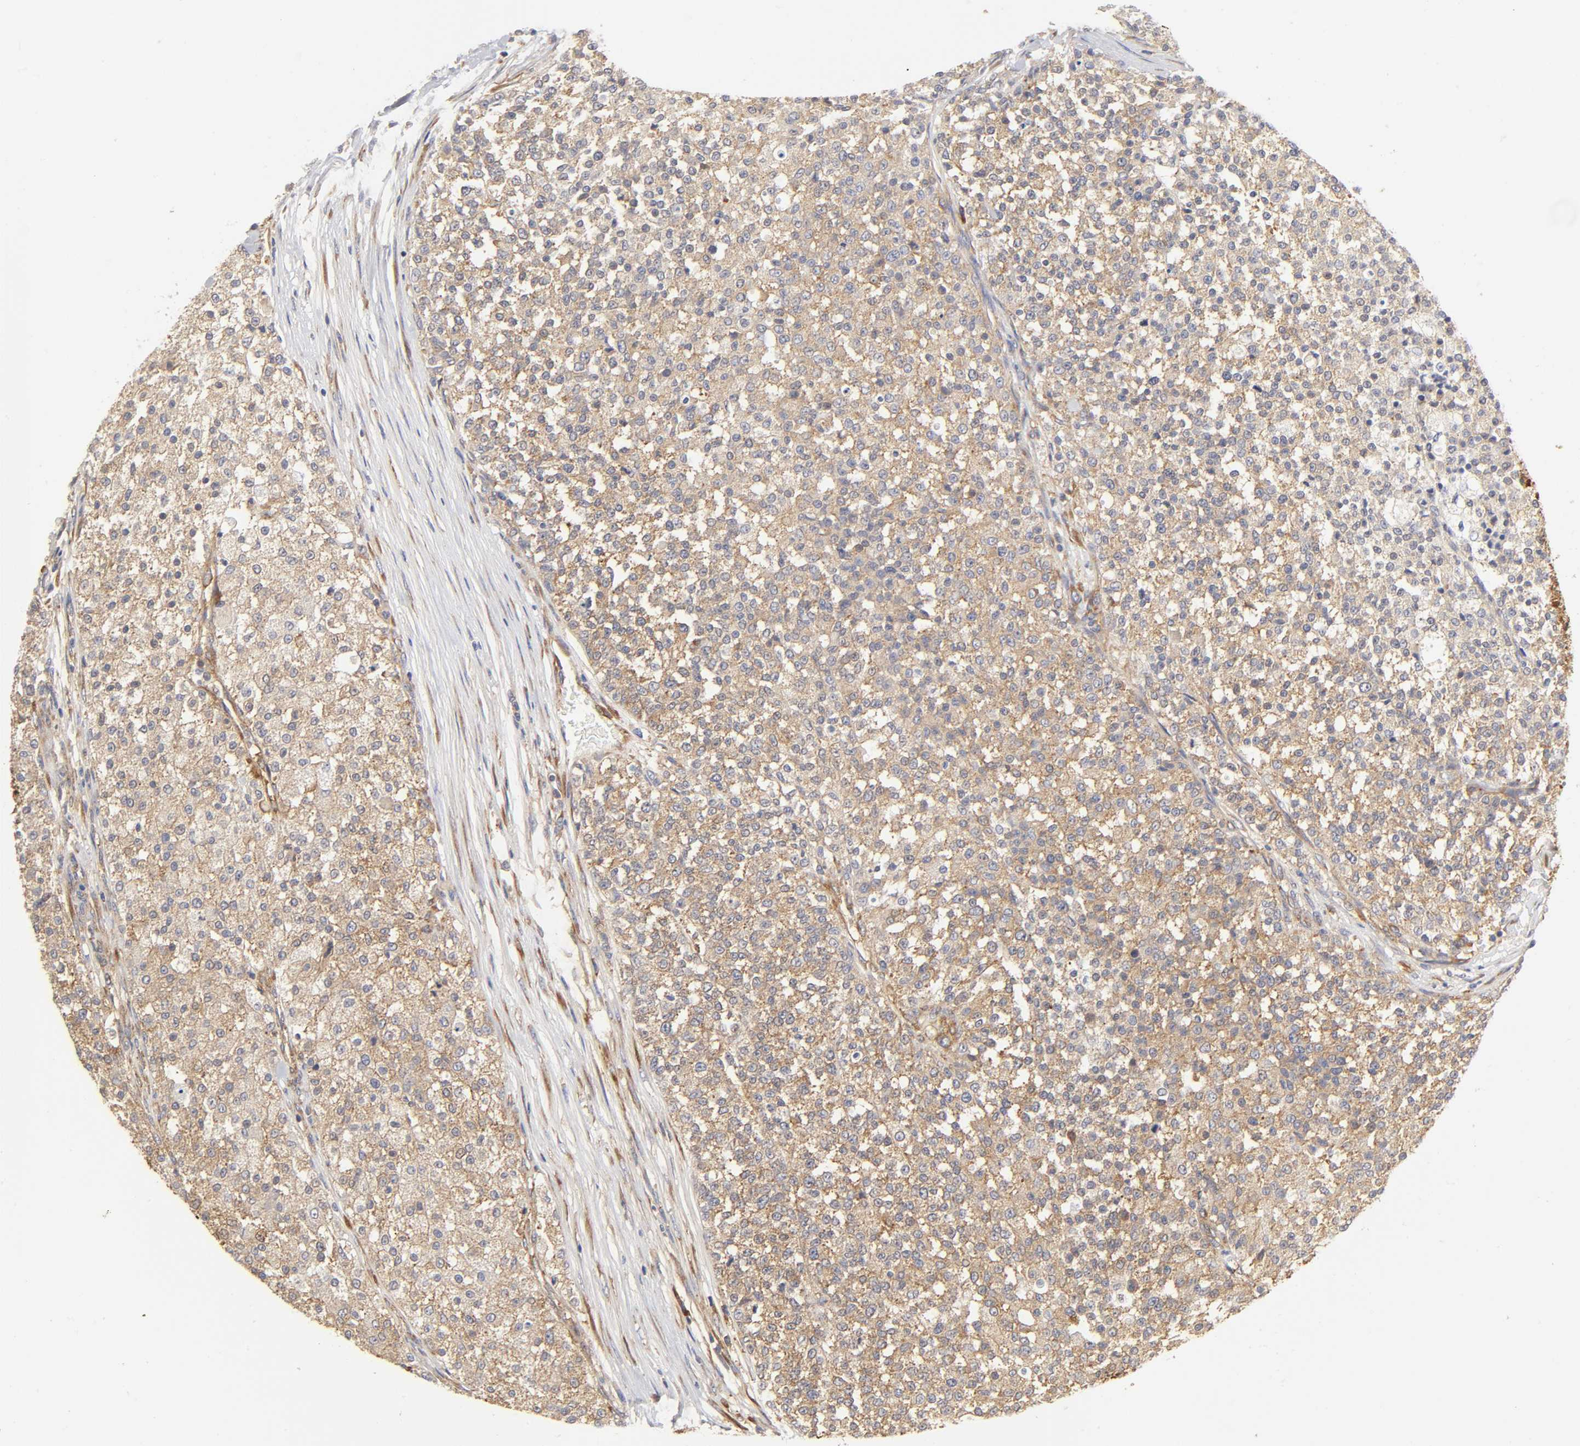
{"staining": {"intensity": "moderate", "quantity": ">75%", "location": "cytoplasmic/membranous"}, "tissue": "testis cancer", "cell_type": "Tumor cells", "image_type": "cancer", "snomed": [{"axis": "morphology", "description": "Seminoma, NOS"}, {"axis": "topography", "description": "Testis"}], "caption": "Protein staining displays moderate cytoplasmic/membranous staining in about >75% of tumor cells in testis seminoma. (IHC, brightfield microscopy, high magnification).", "gene": "RPL14", "patient": {"sex": "male", "age": 59}}